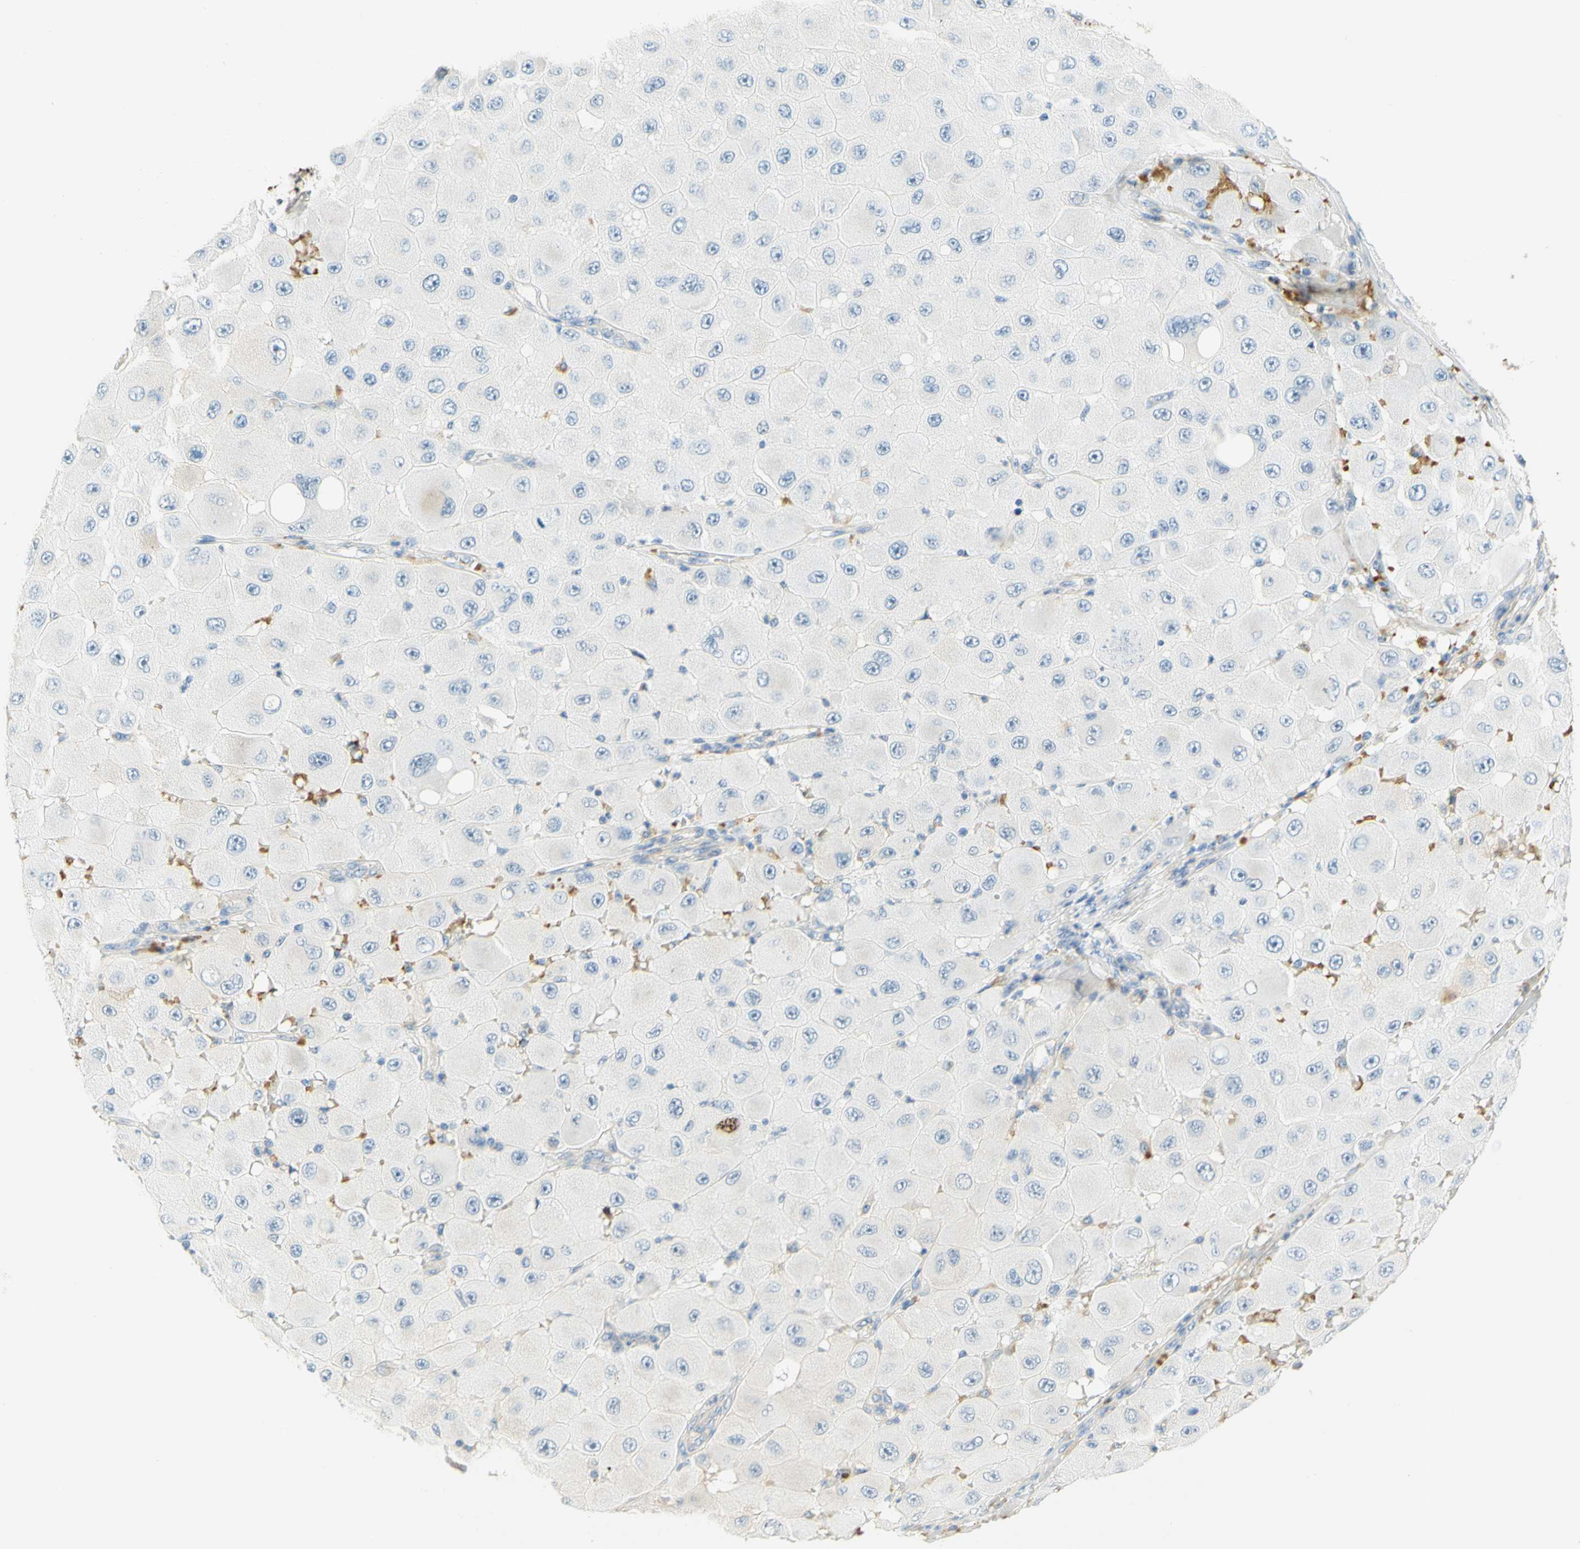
{"staining": {"intensity": "negative", "quantity": "none", "location": "none"}, "tissue": "melanoma", "cell_type": "Tumor cells", "image_type": "cancer", "snomed": [{"axis": "morphology", "description": "Malignant melanoma, NOS"}, {"axis": "topography", "description": "Skin"}], "caption": "There is no significant expression in tumor cells of melanoma.", "gene": "ENTREP2", "patient": {"sex": "female", "age": 81}}